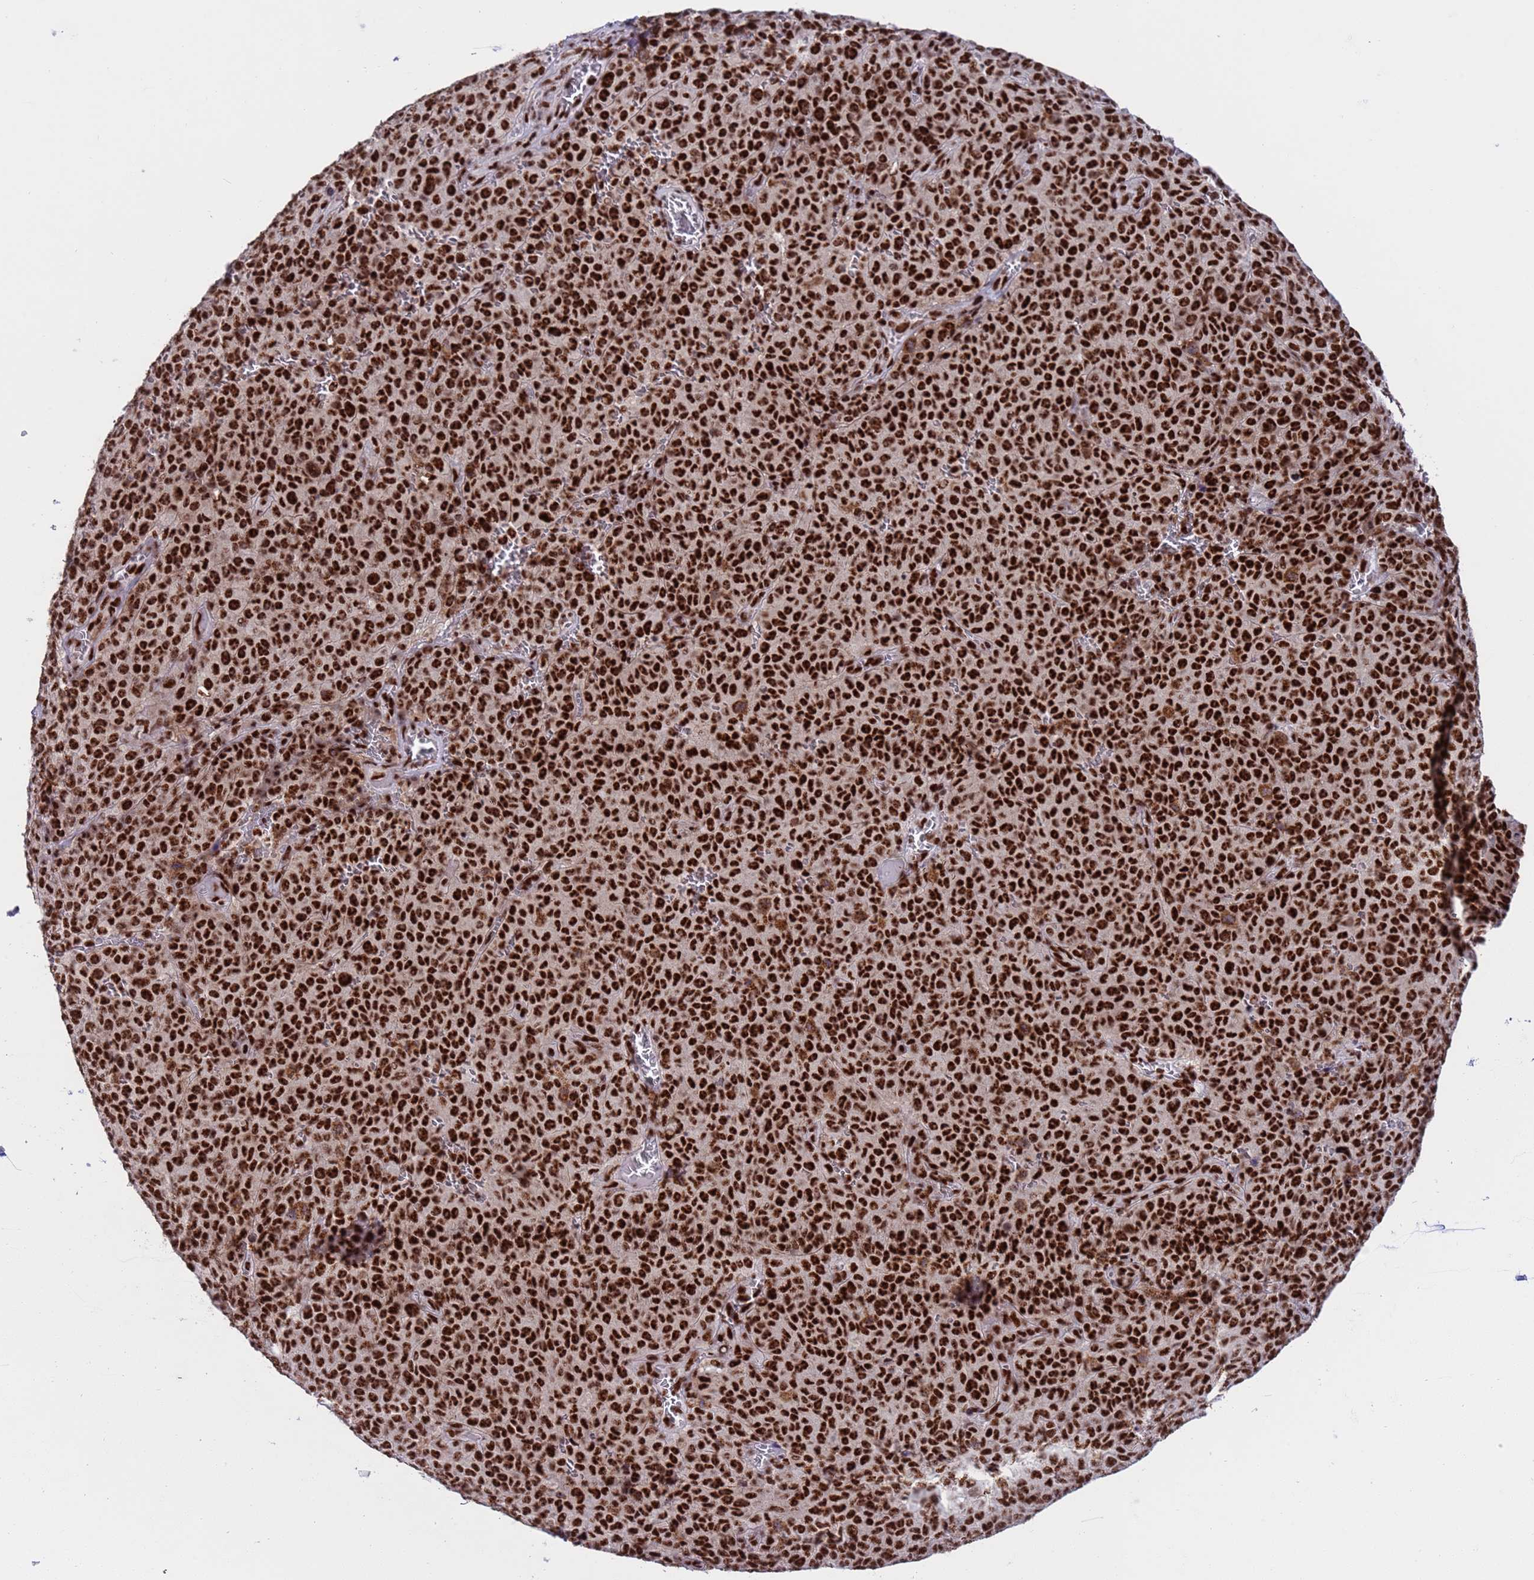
{"staining": {"intensity": "strong", "quantity": ">75%", "location": "nuclear"}, "tissue": "melanoma", "cell_type": "Tumor cells", "image_type": "cancer", "snomed": [{"axis": "morphology", "description": "Malignant melanoma, NOS"}, {"axis": "topography", "description": "Skin"}], "caption": "Protein expression analysis of malignant melanoma reveals strong nuclear positivity in approximately >75% of tumor cells. The staining is performed using DAB brown chromogen to label protein expression. The nuclei are counter-stained blue using hematoxylin.", "gene": "THOC2", "patient": {"sex": "female", "age": 82}}